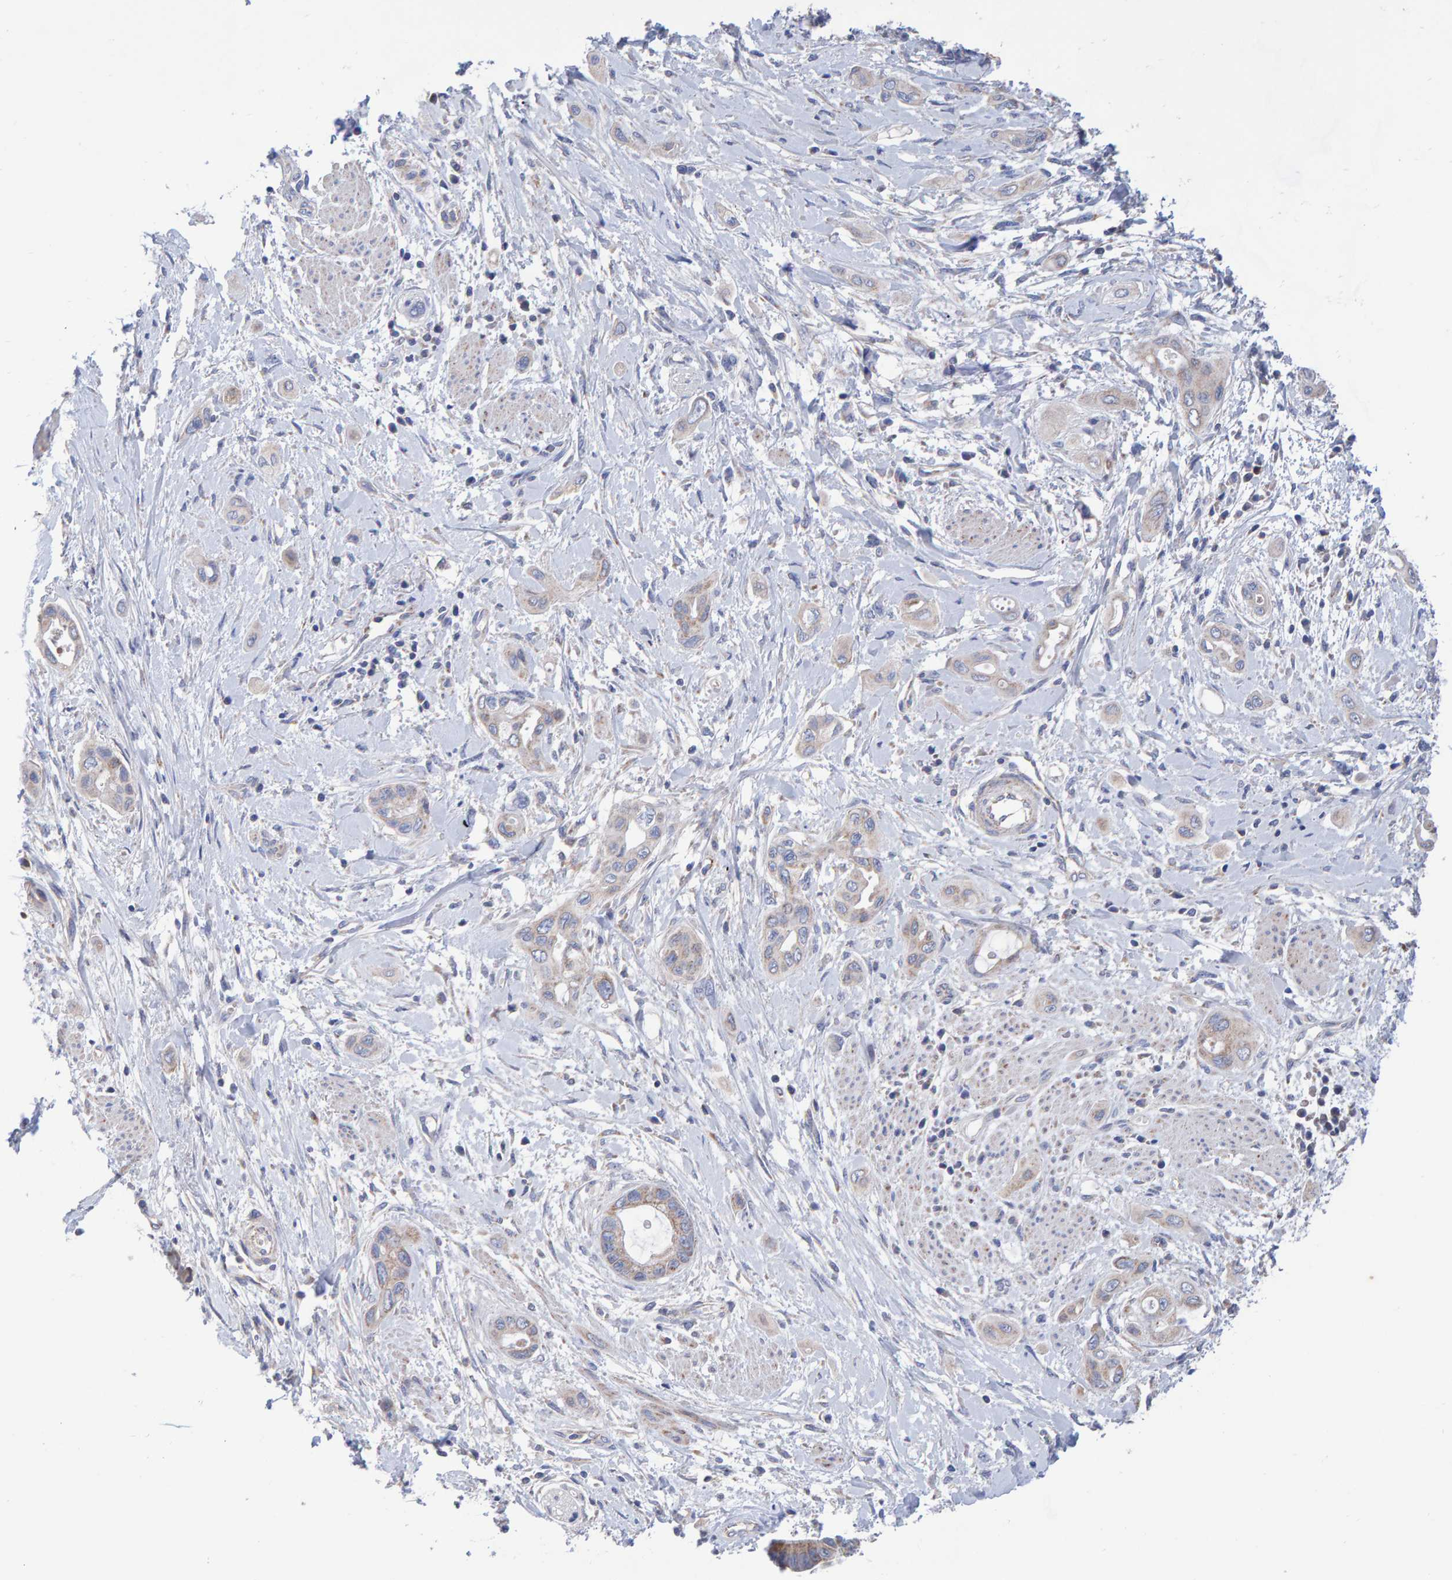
{"staining": {"intensity": "negative", "quantity": "none", "location": "none"}, "tissue": "pancreatic cancer", "cell_type": "Tumor cells", "image_type": "cancer", "snomed": [{"axis": "morphology", "description": "Adenocarcinoma, NOS"}, {"axis": "topography", "description": "Pancreas"}], "caption": "Tumor cells are negative for brown protein staining in pancreatic cancer.", "gene": "EFR3A", "patient": {"sex": "male", "age": 59}}